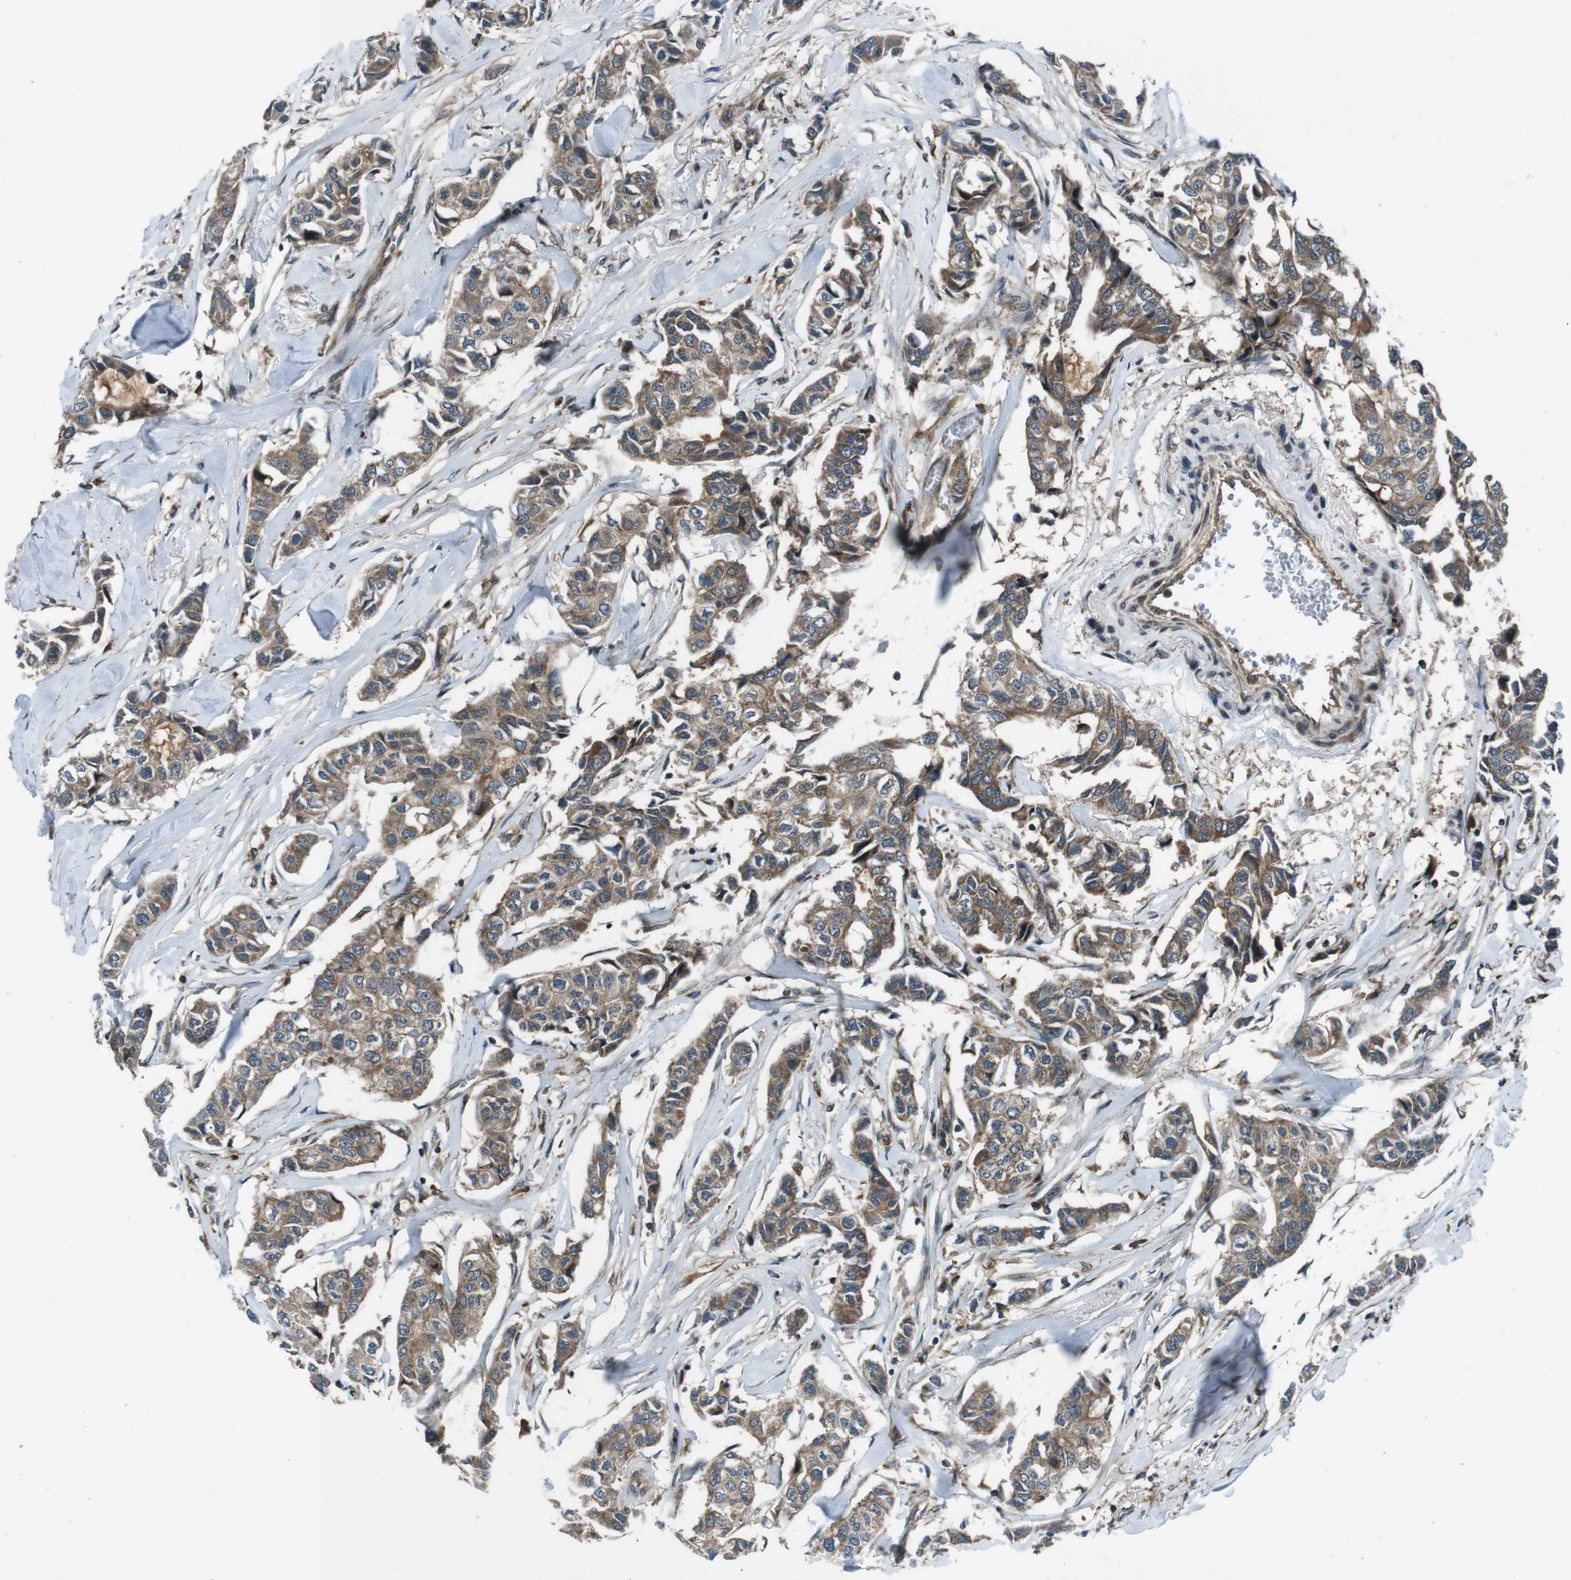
{"staining": {"intensity": "moderate", "quantity": ">75%", "location": "cytoplasmic/membranous"}, "tissue": "breast cancer", "cell_type": "Tumor cells", "image_type": "cancer", "snomed": [{"axis": "morphology", "description": "Duct carcinoma"}, {"axis": "topography", "description": "Breast"}], "caption": "Moderate cytoplasmic/membranous protein expression is identified in about >75% of tumor cells in breast cancer (intraductal carcinoma). (DAB IHC, brown staining for protein, blue staining for nuclei).", "gene": "SLC27A4", "patient": {"sex": "female", "age": 80}}